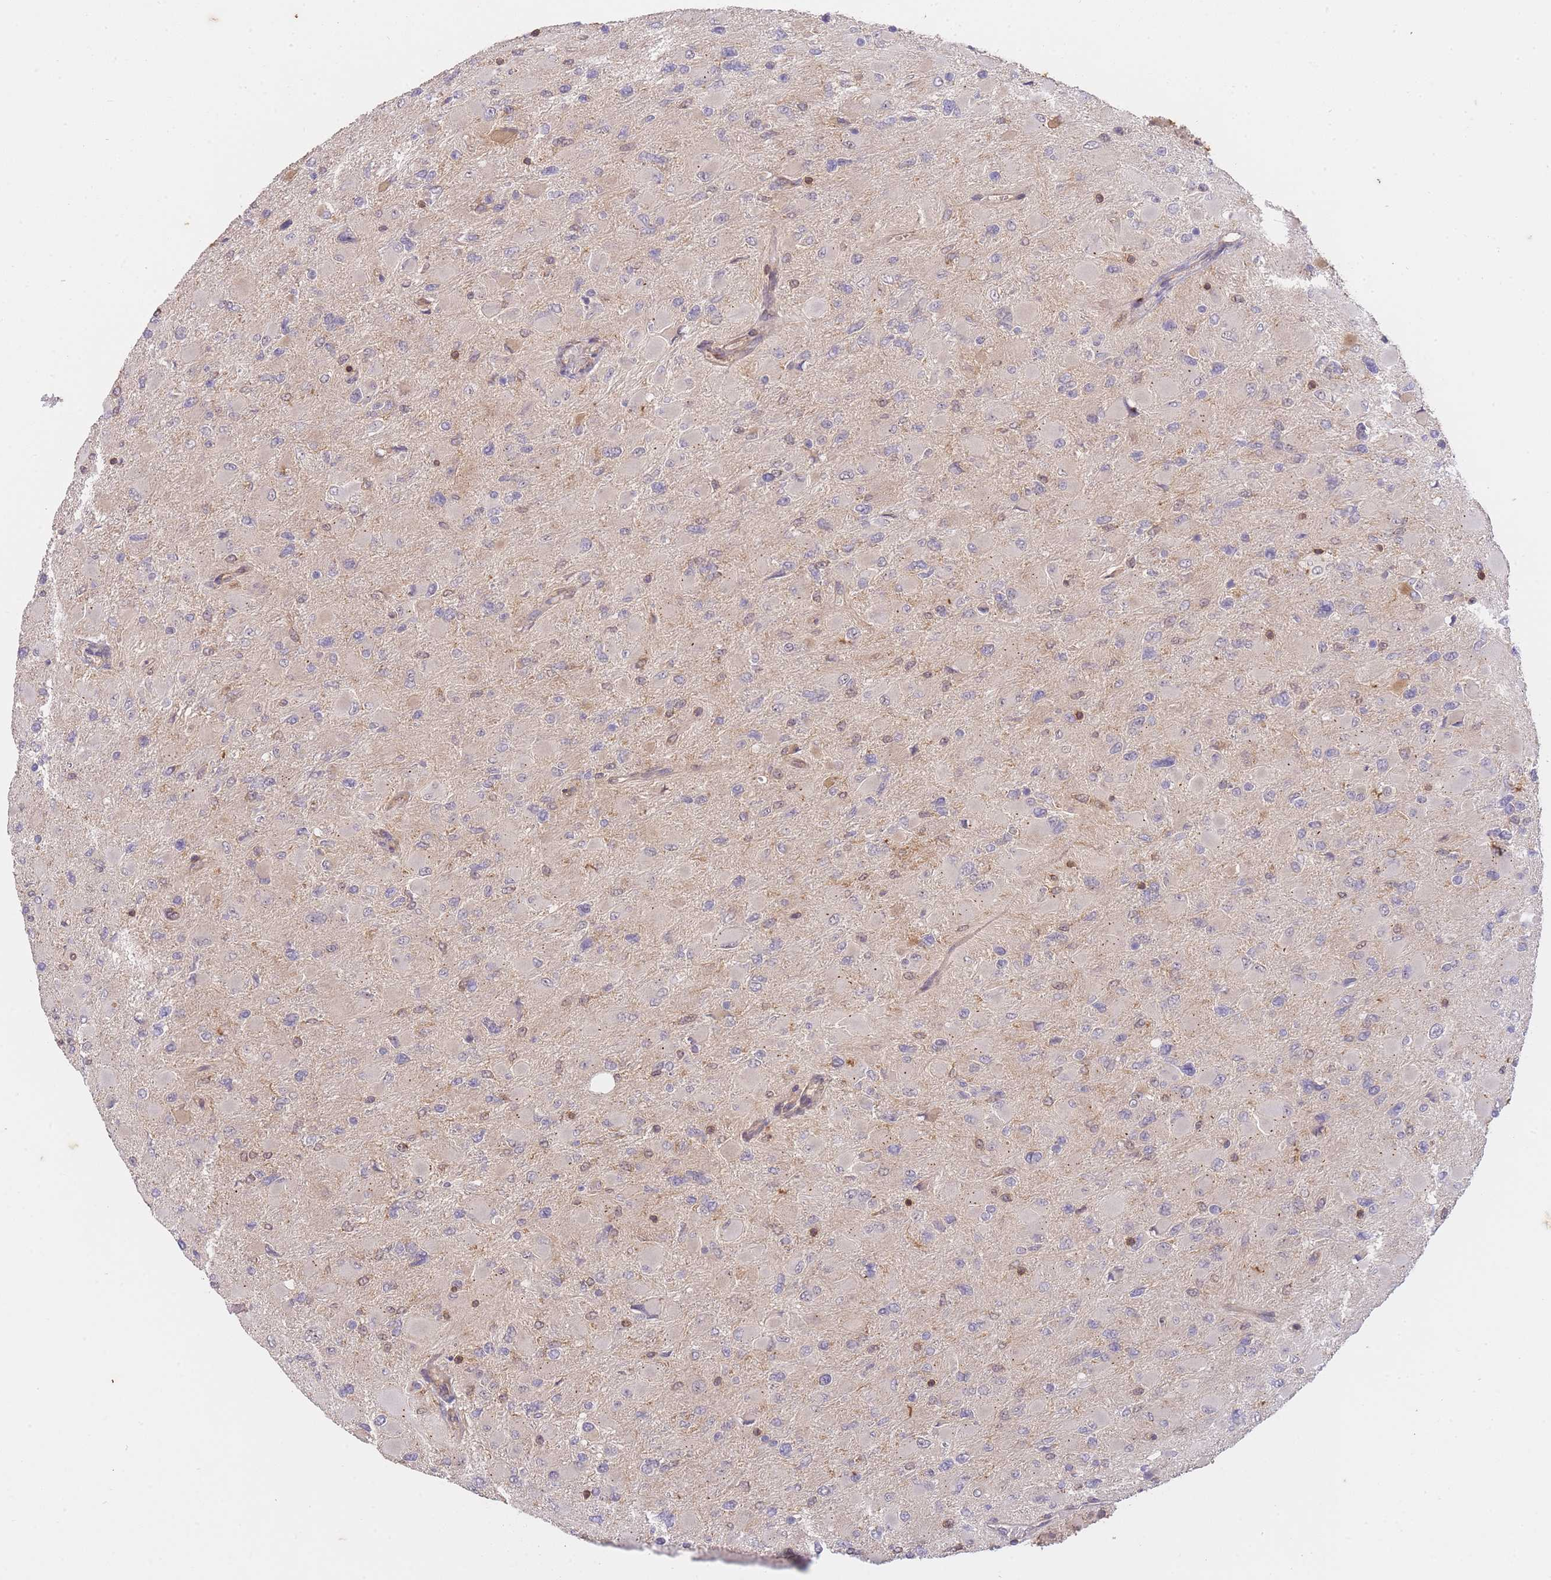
{"staining": {"intensity": "negative", "quantity": "none", "location": "none"}, "tissue": "glioma", "cell_type": "Tumor cells", "image_type": "cancer", "snomed": [{"axis": "morphology", "description": "Glioma, malignant, High grade"}, {"axis": "topography", "description": "Cerebral cortex"}], "caption": "Immunohistochemistry (IHC) photomicrograph of human malignant glioma (high-grade) stained for a protein (brown), which demonstrates no positivity in tumor cells.", "gene": "ST8SIA4", "patient": {"sex": "female", "age": 36}}